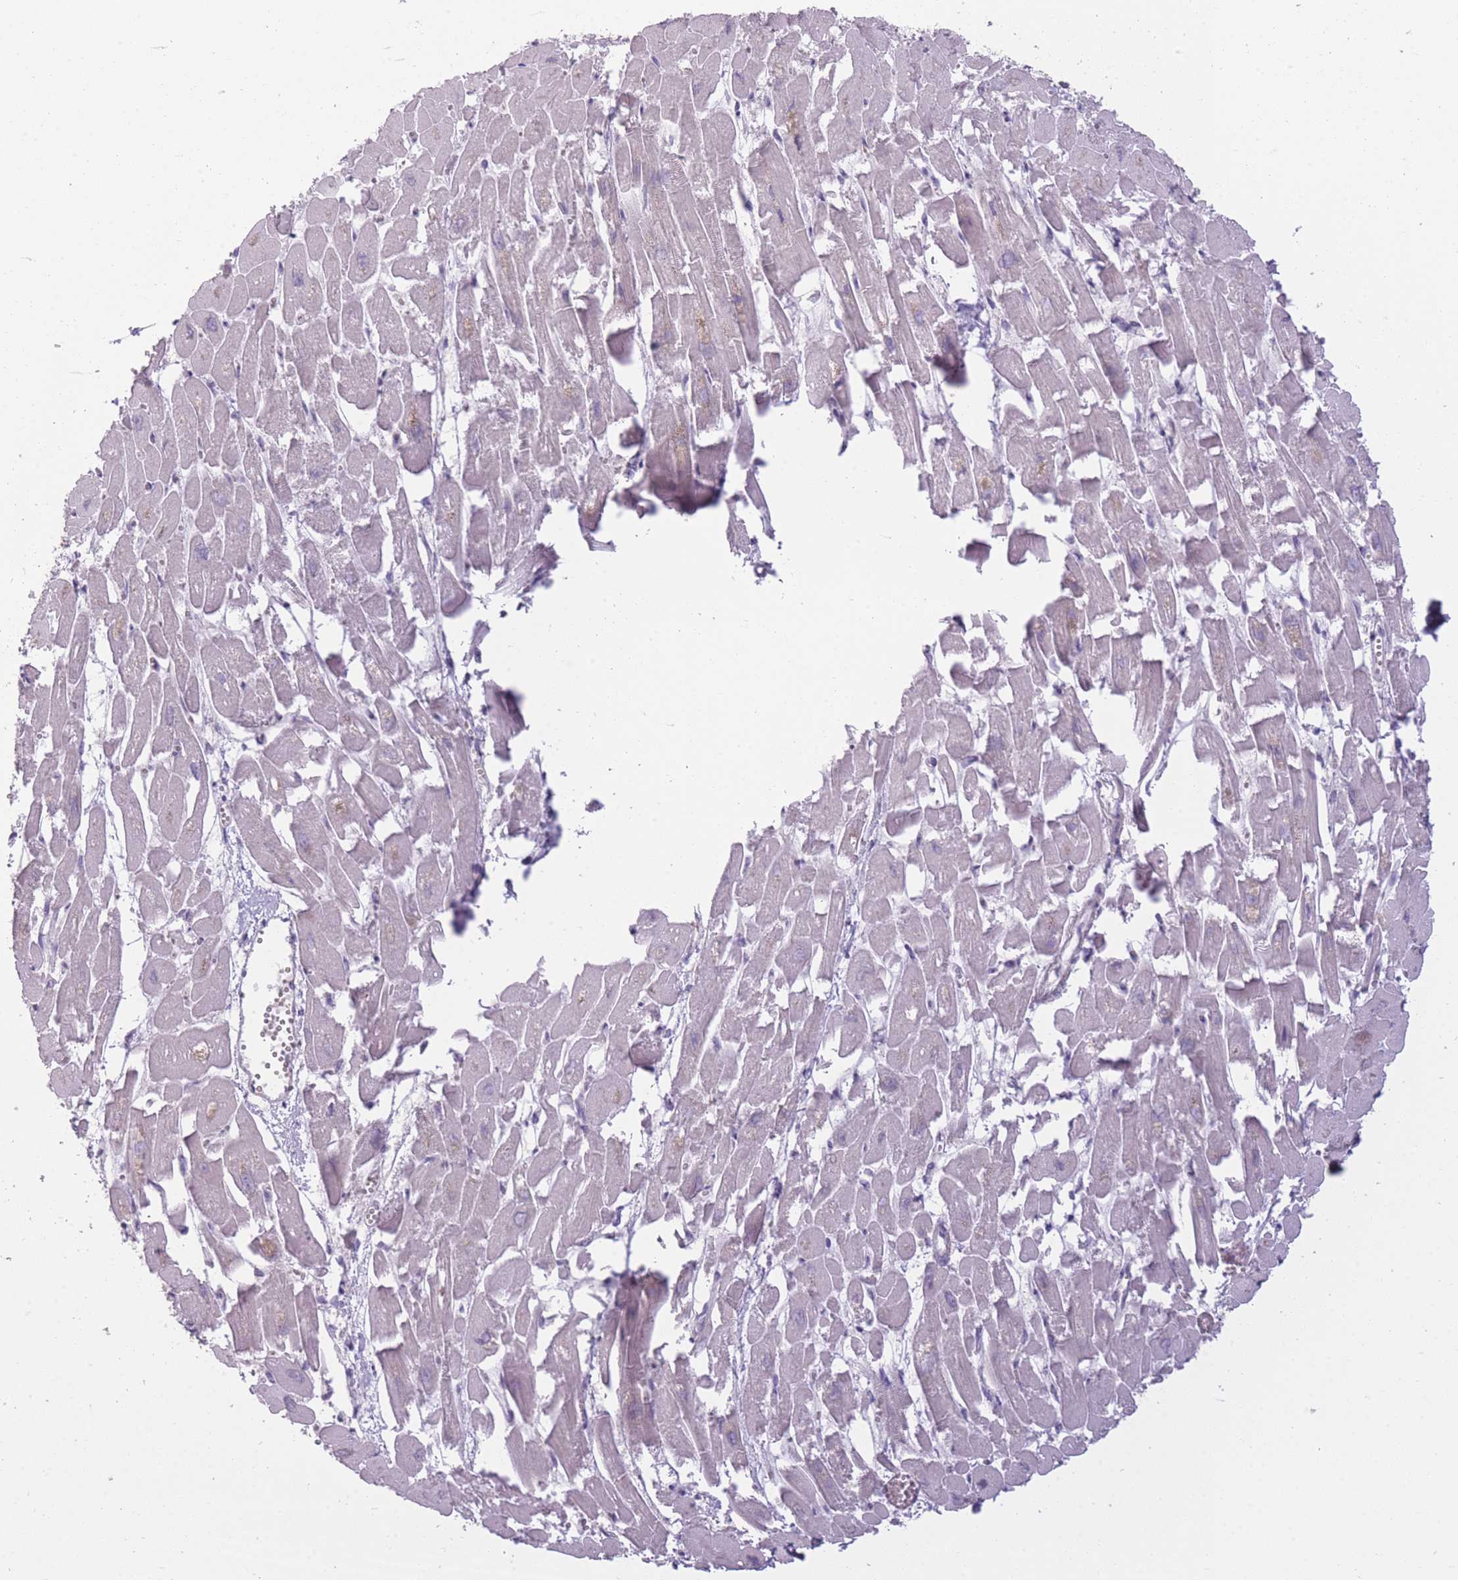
{"staining": {"intensity": "negative", "quantity": "none", "location": "none"}, "tissue": "heart muscle", "cell_type": "Cardiomyocytes", "image_type": "normal", "snomed": [{"axis": "morphology", "description": "Normal tissue, NOS"}, {"axis": "topography", "description": "Heart"}], "caption": "Normal heart muscle was stained to show a protein in brown. There is no significant staining in cardiomyocytes. (Brightfield microscopy of DAB (3,3'-diaminobenzidine) immunohistochemistry (IHC) at high magnification).", "gene": "ZBTB24", "patient": {"sex": "male", "age": 54}}